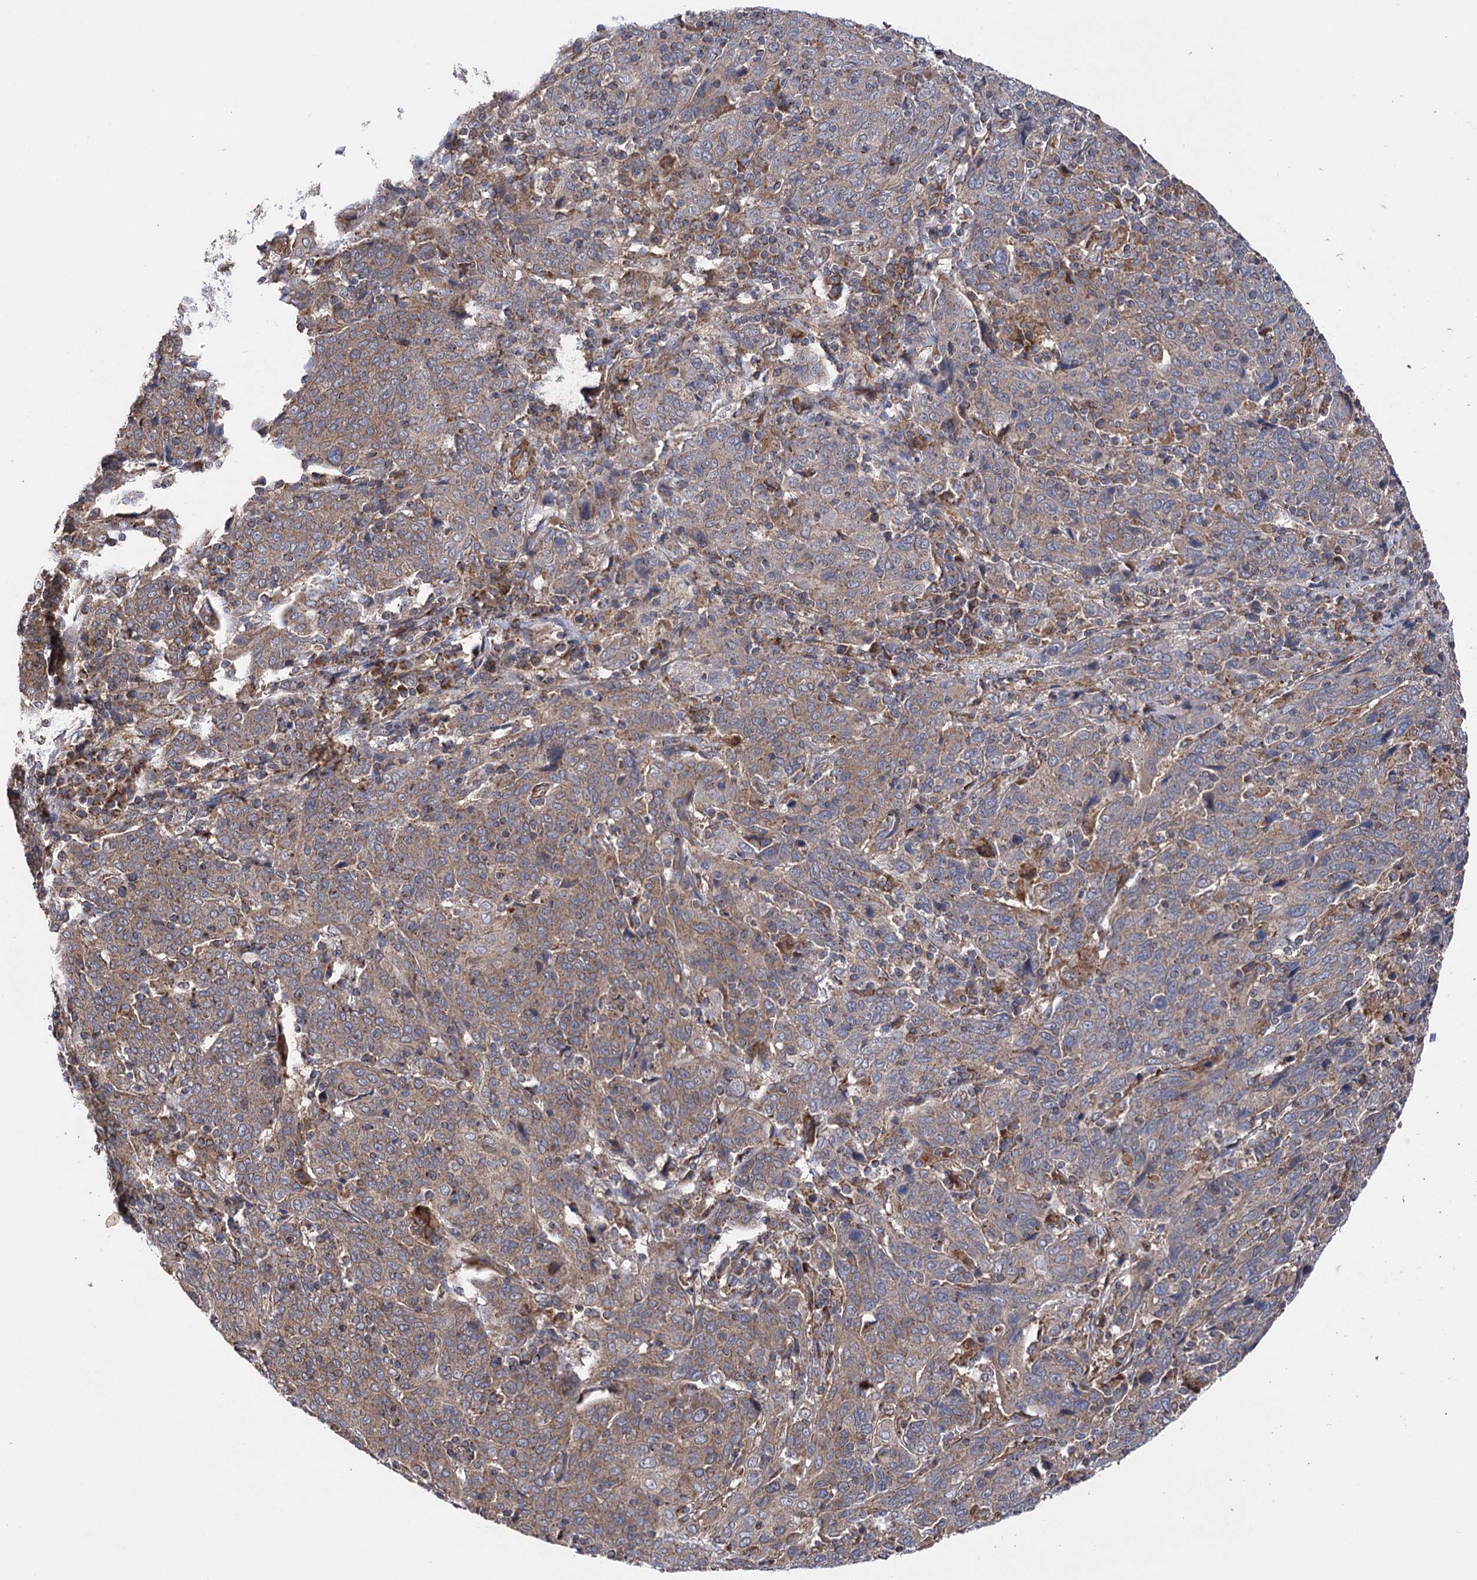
{"staining": {"intensity": "weak", "quantity": ">75%", "location": "cytoplasmic/membranous"}, "tissue": "cervical cancer", "cell_type": "Tumor cells", "image_type": "cancer", "snomed": [{"axis": "morphology", "description": "Squamous cell carcinoma, NOS"}, {"axis": "topography", "description": "Cervix"}], "caption": "High-magnification brightfield microscopy of cervical squamous cell carcinoma stained with DAB (3,3'-diaminobenzidine) (brown) and counterstained with hematoxylin (blue). tumor cells exhibit weak cytoplasmic/membranous staining is identified in about>75% of cells. The protein of interest is shown in brown color, while the nuclei are stained blue.", "gene": "SUCLA2", "patient": {"sex": "female", "age": 67}}